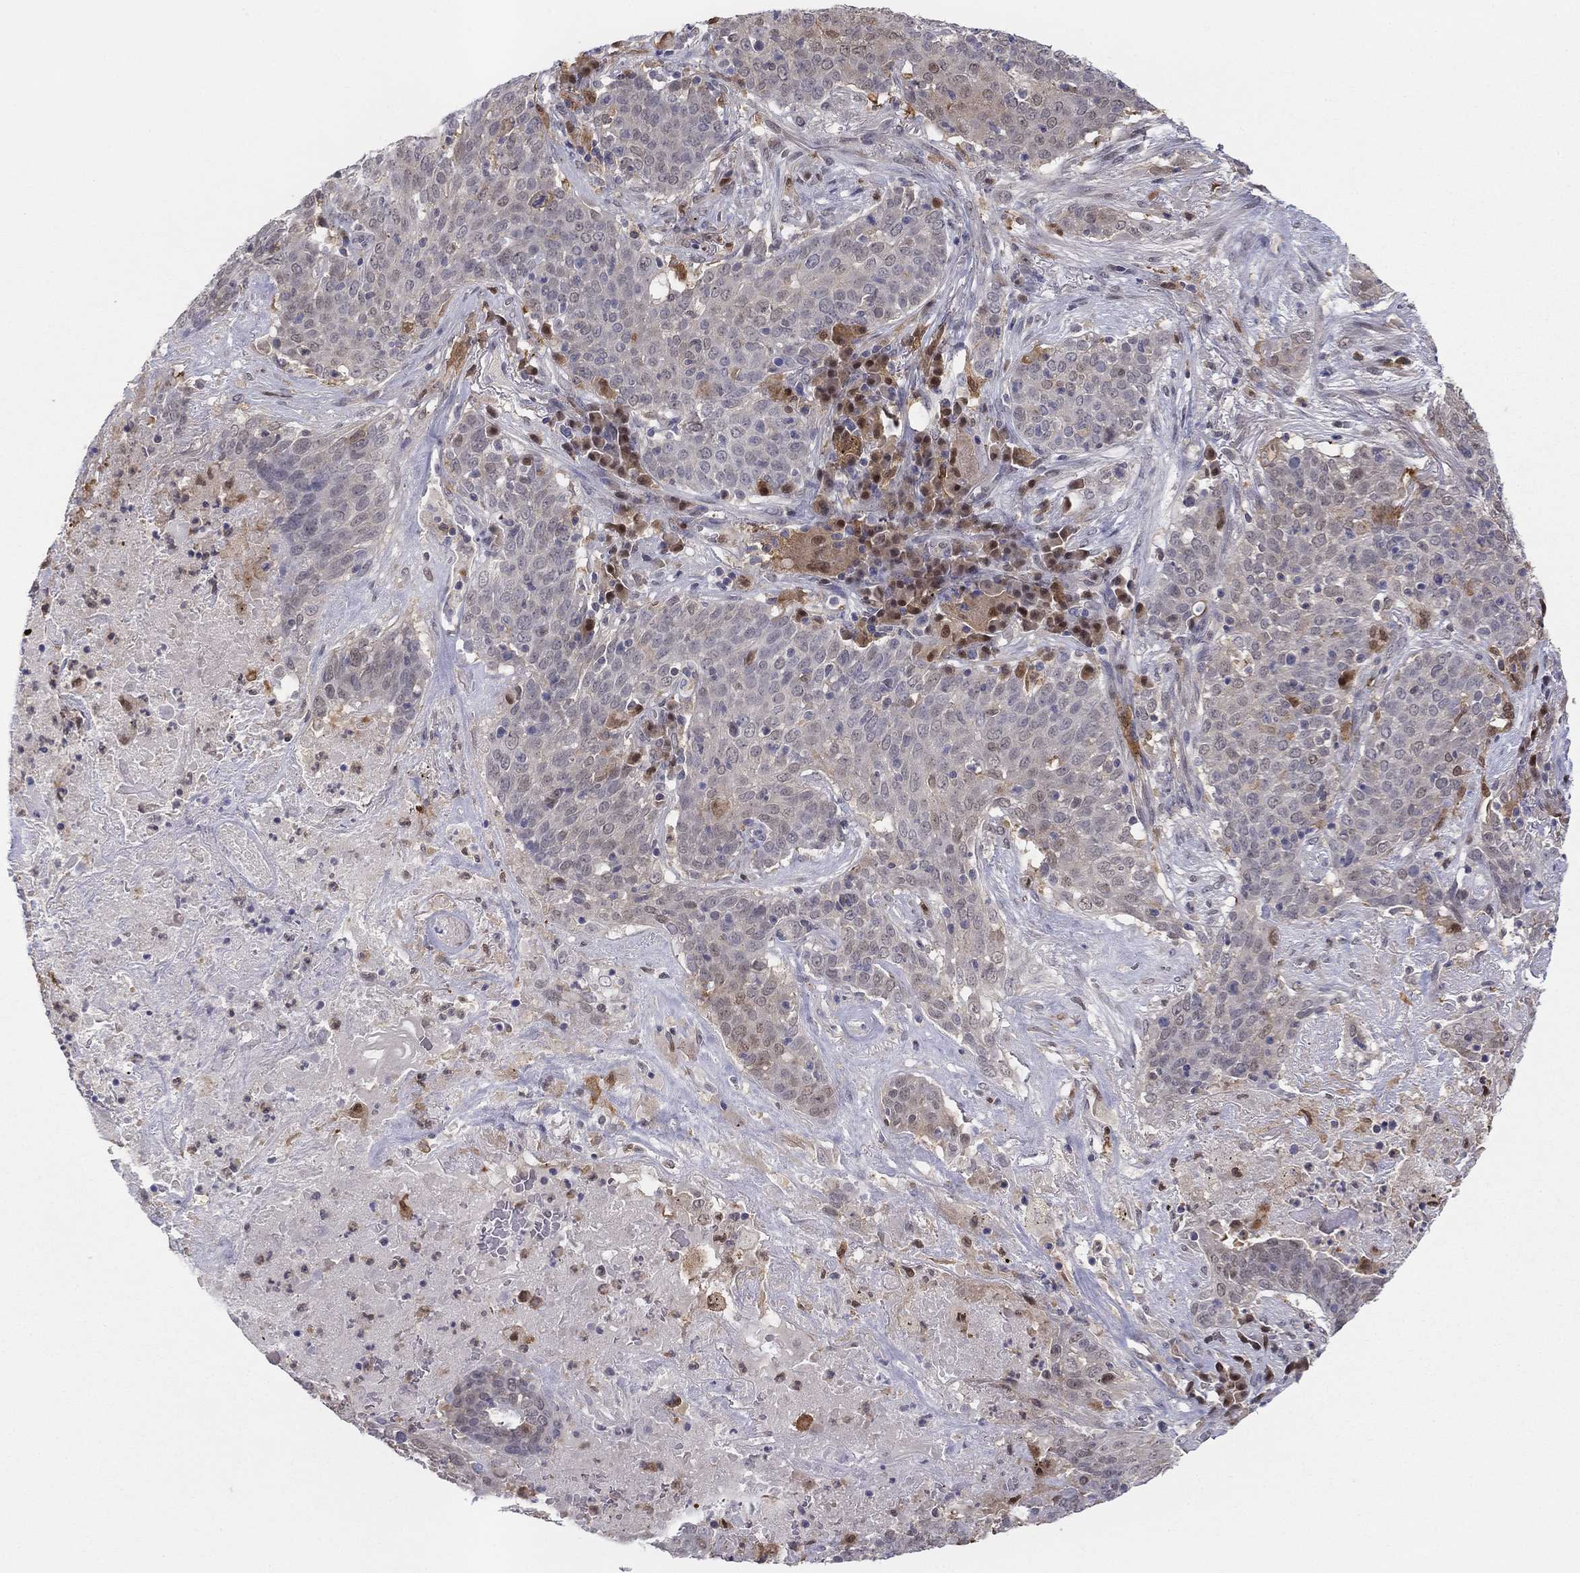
{"staining": {"intensity": "weak", "quantity": "<25%", "location": "cytoplasmic/membranous"}, "tissue": "lung cancer", "cell_type": "Tumor cells", "image_type": "cancer", "snomed": [{"axis": "morphology", "description": "Squamous cell carcinoma, NOS"}, {"axis": "topography", "description": "Lung"}], "caption": "The IHC photomicrograph has no significant staining in tumor cells of squamous cell carcinoma (lung) tissue. (Brightfield microscopy of DAB (3,3'-diaminobenzidine) IHC at high magnification).", "gene": "PDXK", "patient": {"sex": "male", "age": 82}}